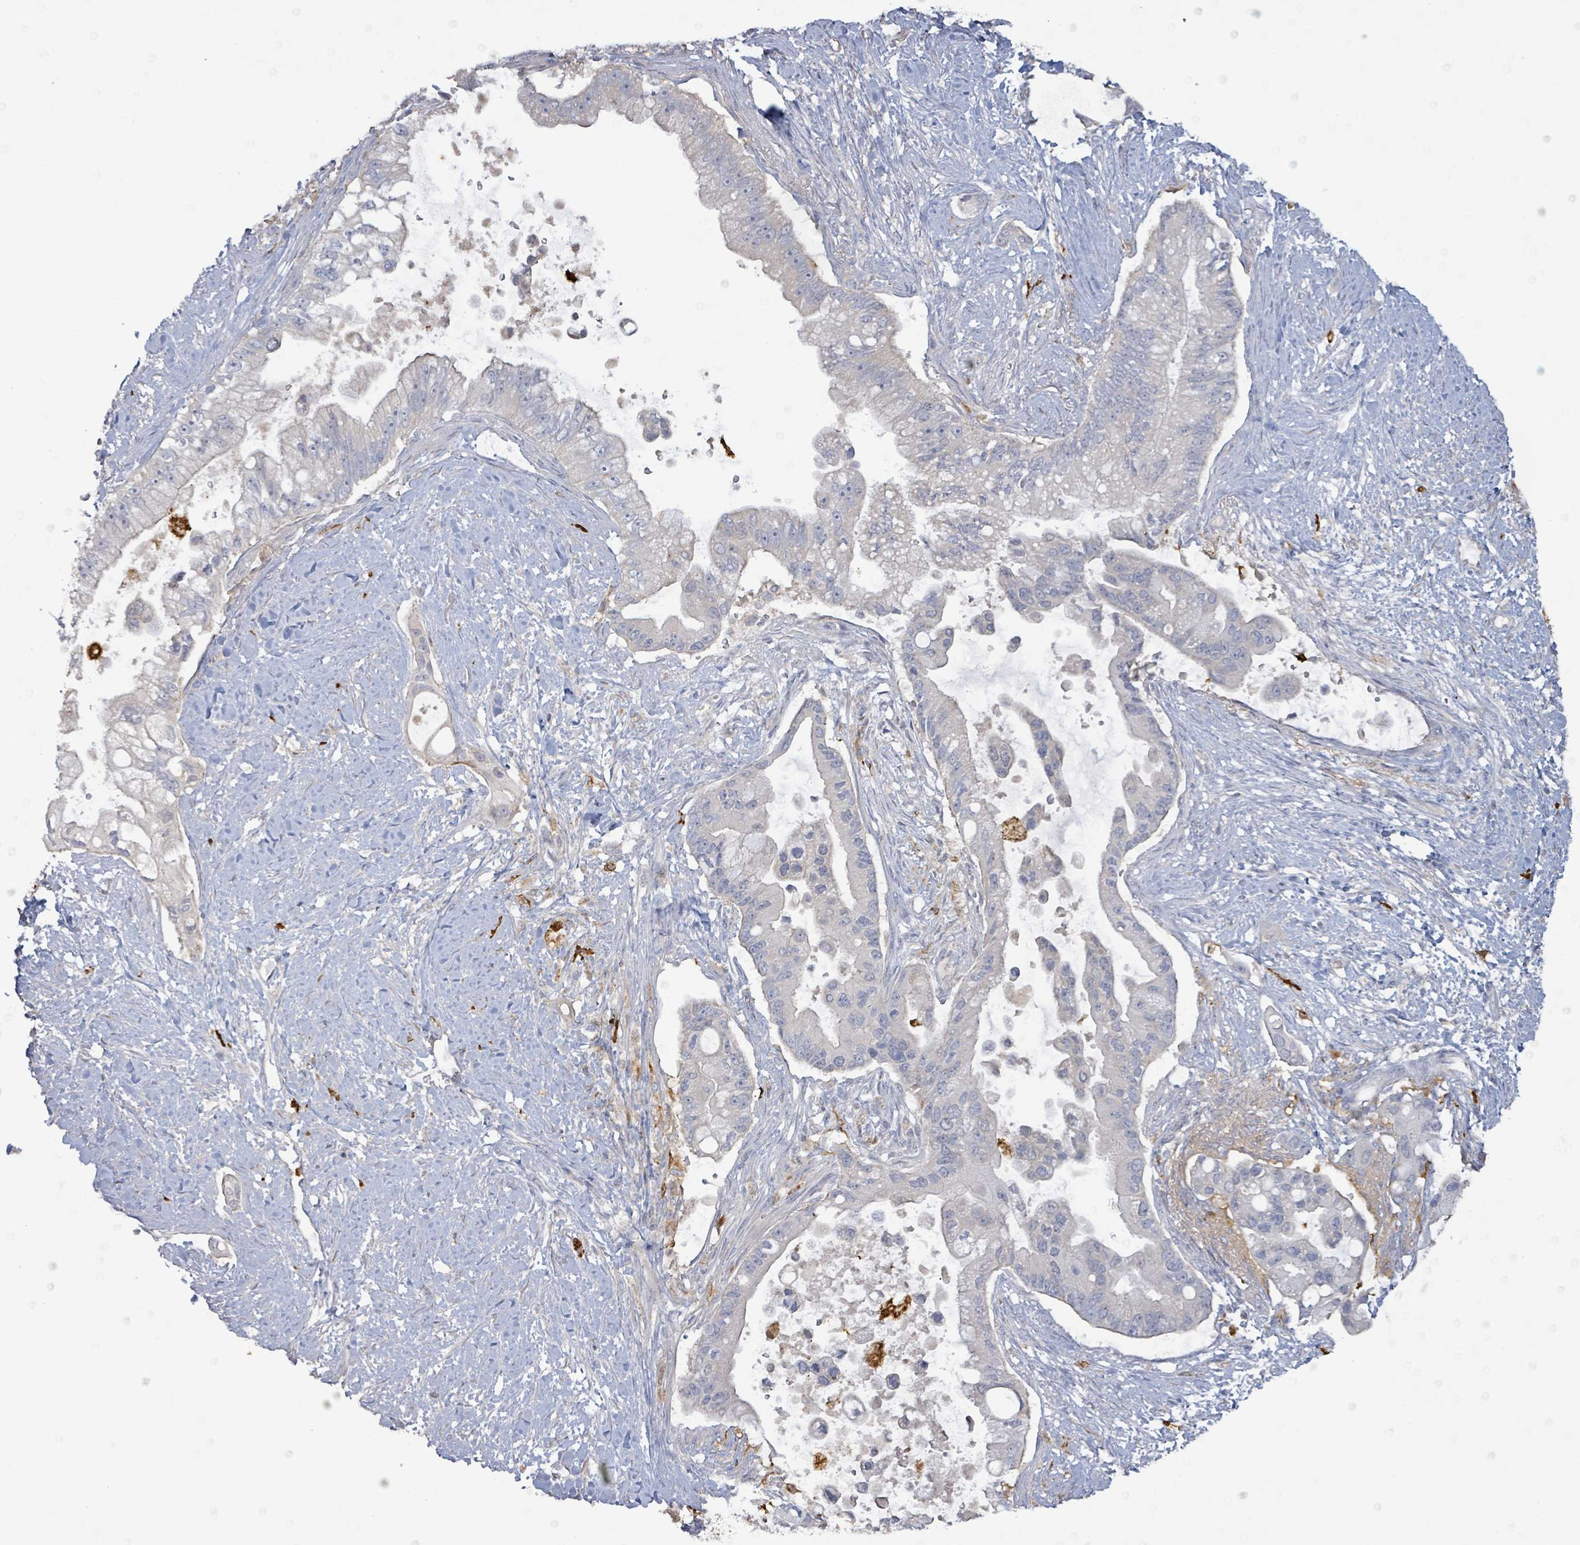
{"staining": {"intensity": "negative", "quantity": "none", "location": "none"}, "tissue": "pancreatic cancer", "cell_type": "Tumor cells", "image_type": "cancer", "snomed": [{"axis": "morphology", "description": "Adenocarcinoma, NOS"}, {"axis": "topography", "description": "Pancreas"}], "caption": "This micrograph is of pancreatic adenocarcinoma stained with IHC to label a protein in brown with the nuclei are counter-stained blue. There is no expression in tumor cells.", "gene": "FAM210A", "patient": {"sex": "male", "age": 57}}